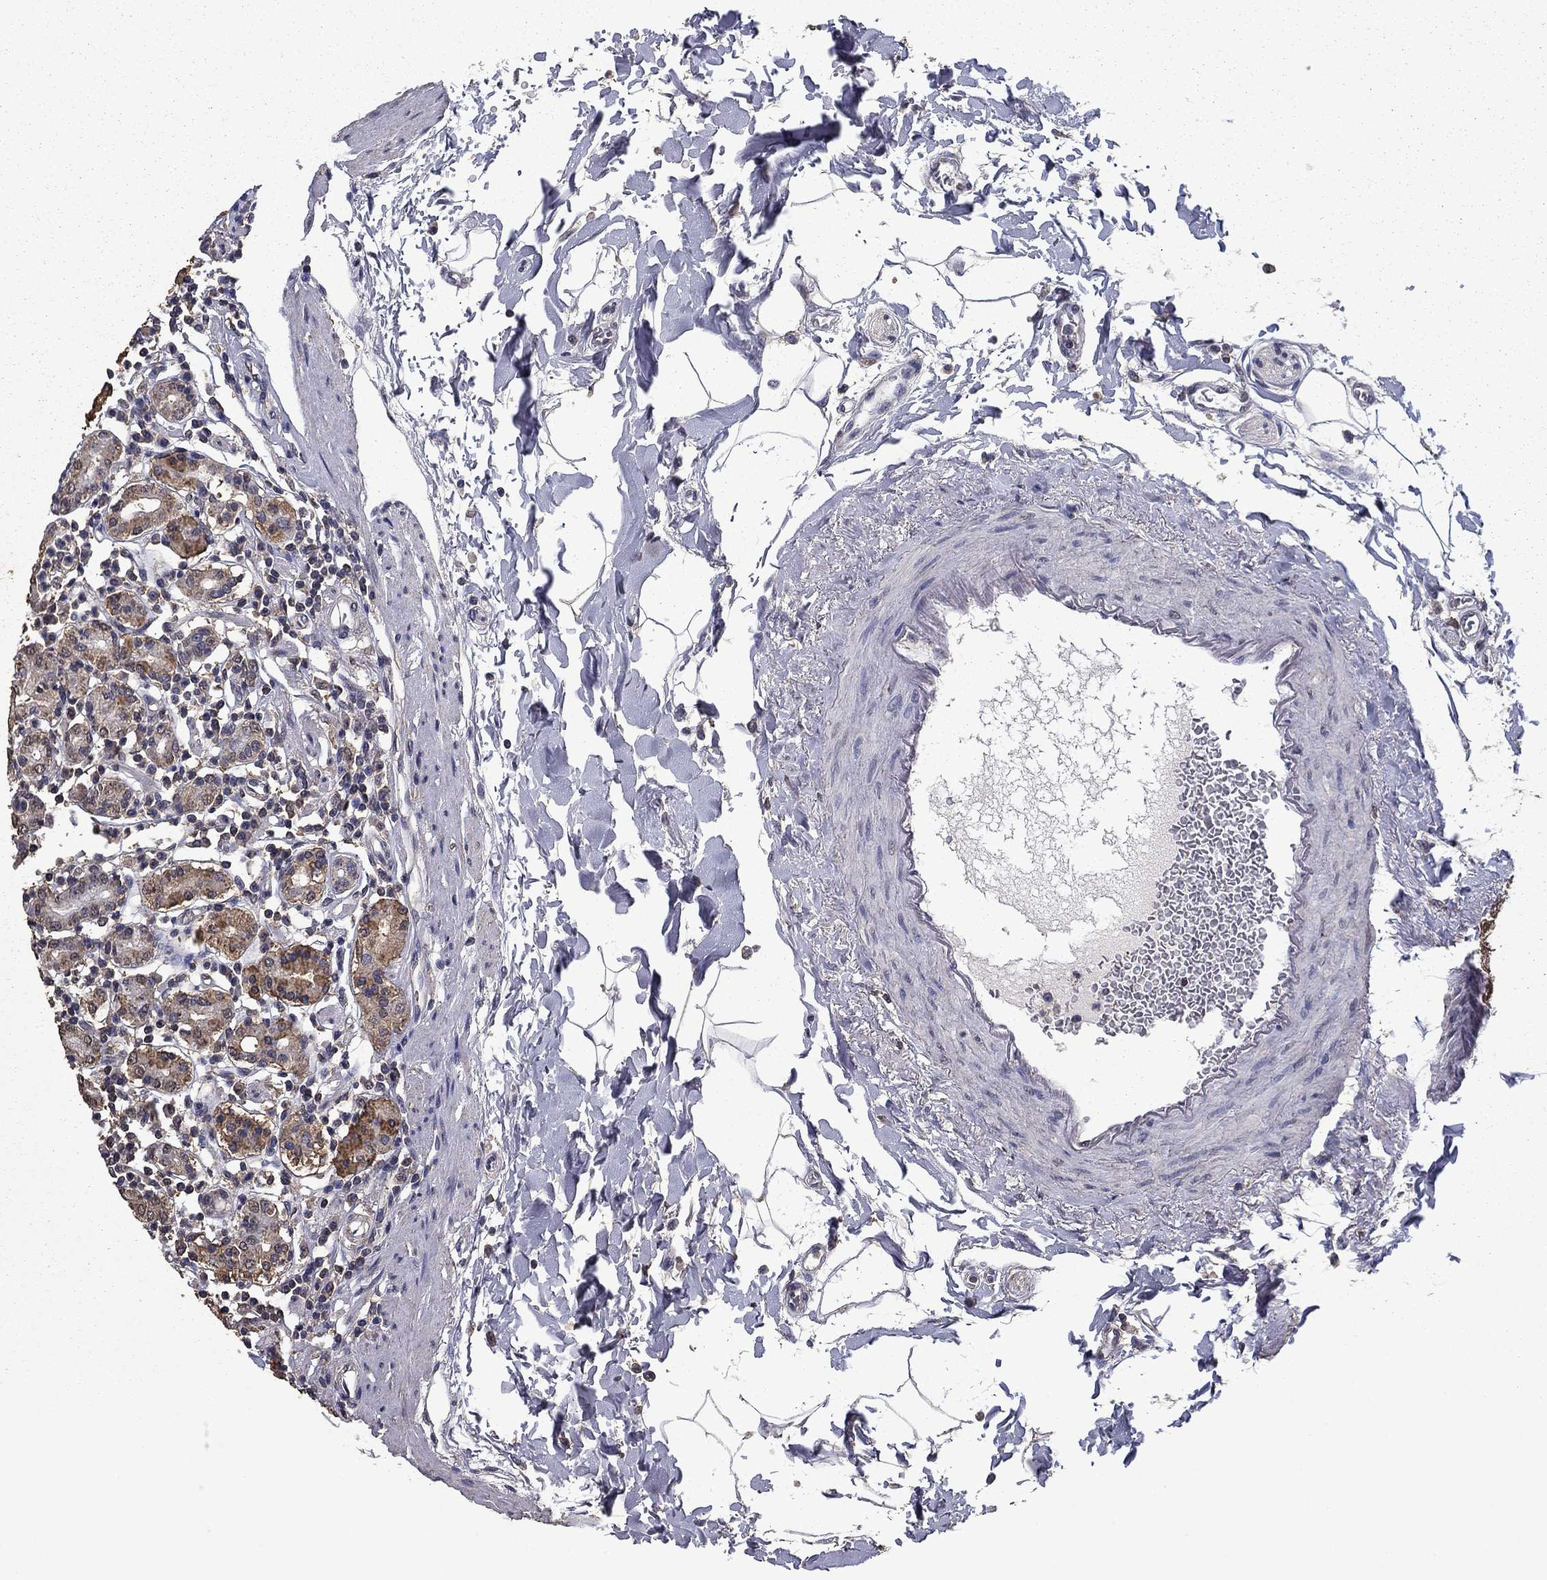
{"staining": {"intensity": "moderate", "quantity": "<25%", "location": "cytoplasmic/membranous"}, "tissue": "stomach", "cell_type": "Glandular cells", "image_type": "normal", "snomed": [{"axis": "morphology", "description": "Normal tissue, NOS"}, {"axis": "topography", "description": "Stomach, upper"}, {"axis": "topography", "description": "Stomach"}], "caption": "Immunohistochemistry (IHC) photomicrograph of benign human stomach stained for a protein (brown), which exhibits low levels of moderate cytoplasmic/membranous expression in approximately <25% of glandular cells.", "gene": "MFAP3L", "patient": {"sex": "male", "age": 62}}